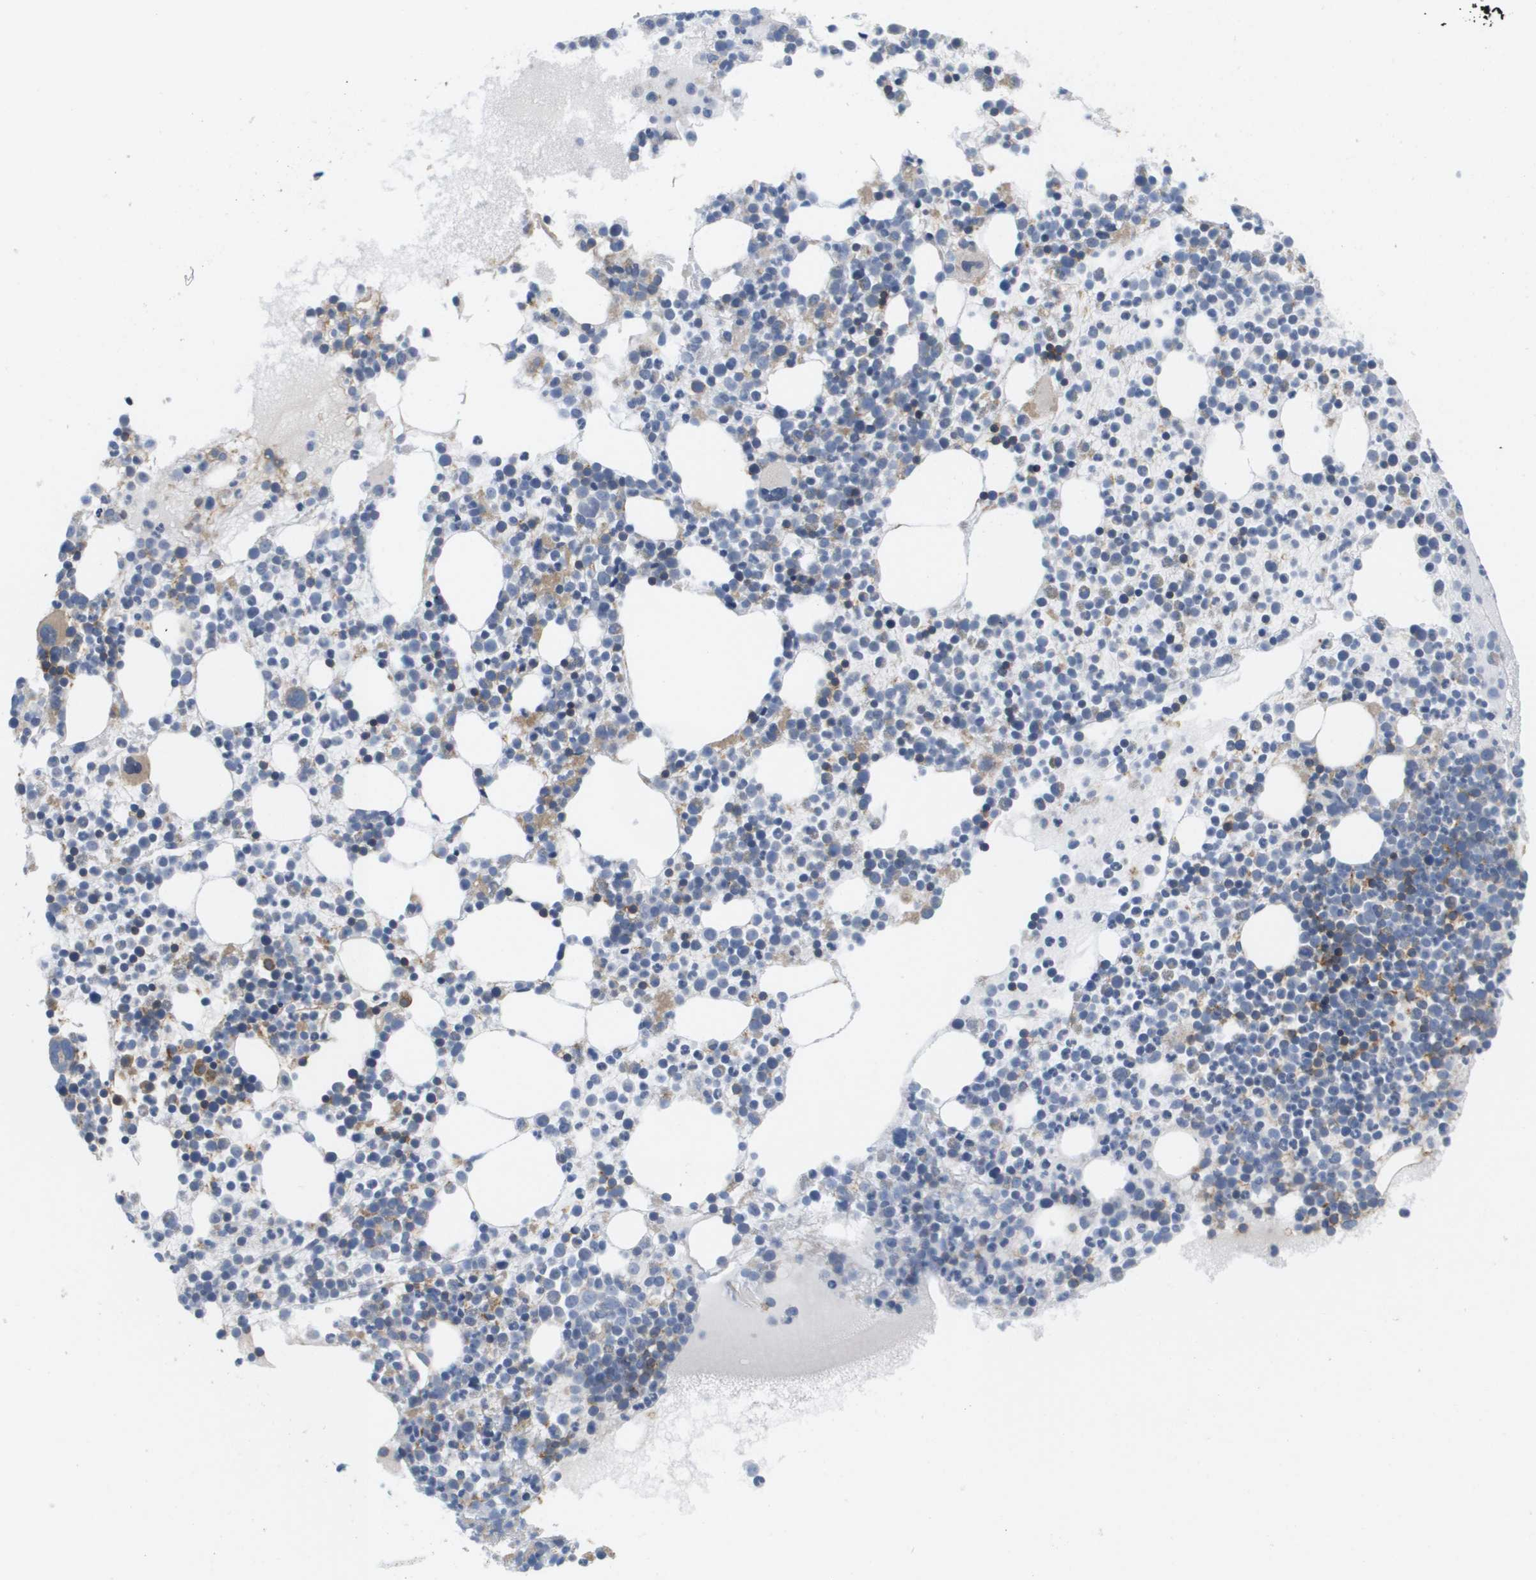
{"staining": {"intensity": "moderate", "quantity": "<25%", "location": "cytoplasmic/membranous"}, "tissue": "bone marrow", "cell_type": "Hematopoietic cells", "image_type": "normal", "snomed": [{"axis": "morphology", "description": "Normal tissue, NOS"}, {"axis": "morphology", "description": "Inflammation, NOS"}, {"axis": "topography", "description": "Bone marrow"}], "caption": "Immunohistochemistry of normal human bone marrow demonstrates low levels of moderate cytoplasmic/membranous staining in approximately <25% of hematopoietic cells.", "gene": "MARCHF8", "patient": {"sex": "male", "age": 58}}